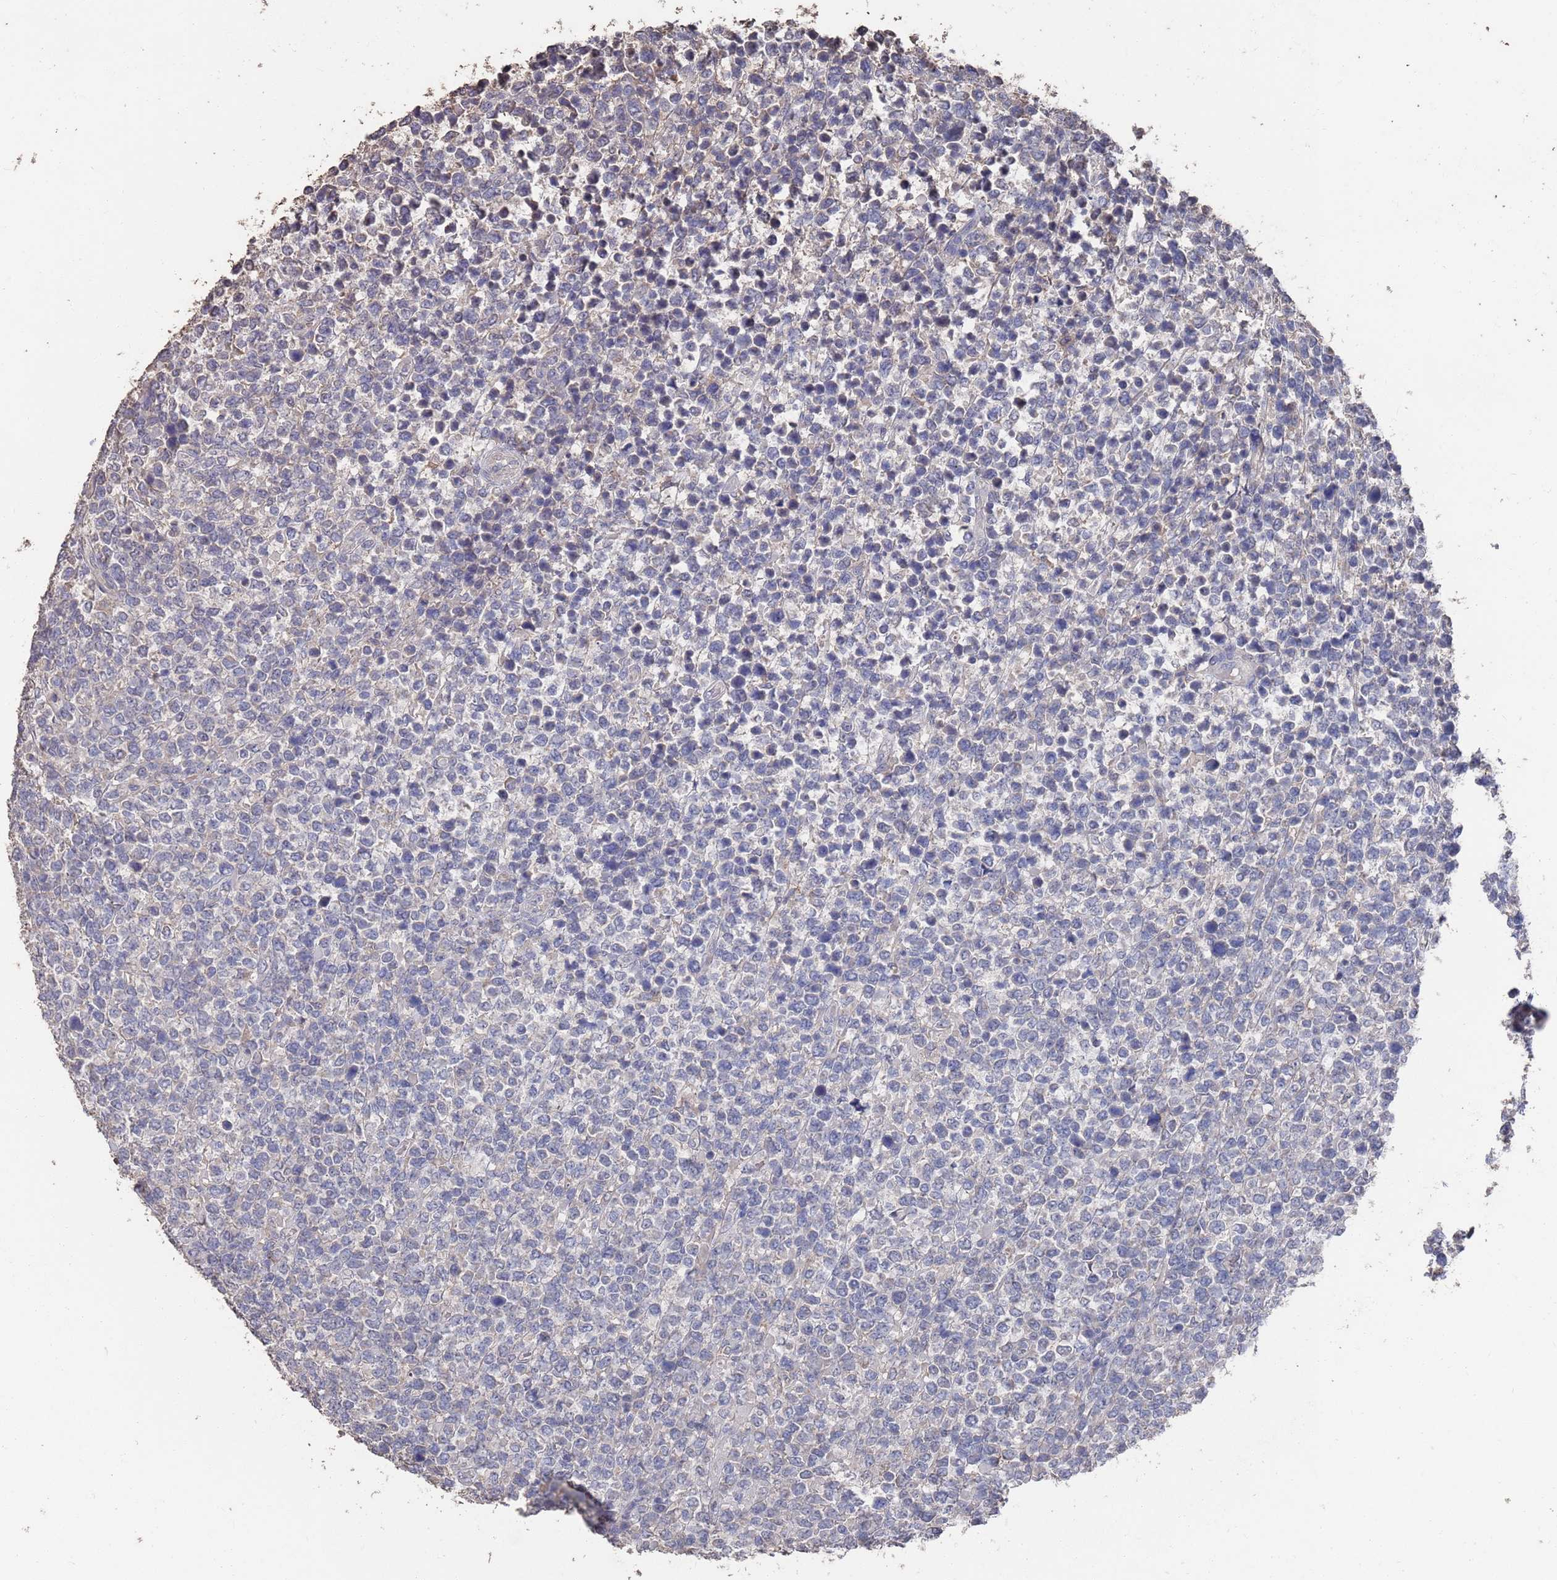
{"staining": {"intensity": "negative", "quantity": "none", "location": "none"}, "tissue": "lymphoma", "cell_type": "Tumor cells", "image_type": "cancer", "snomed": [{"axis": "morphology", "description": "Malignant lymphoma, non-Hodgkin's type, High grade"}, {"axis": "topography", "description": "Soft tissue"}], "caption": "Immunohistochemical staining of lymphoma displays no significant expression in tumor cells.", "gene": "BTBD18", "patient": {"sex": "female", "age": 56}}